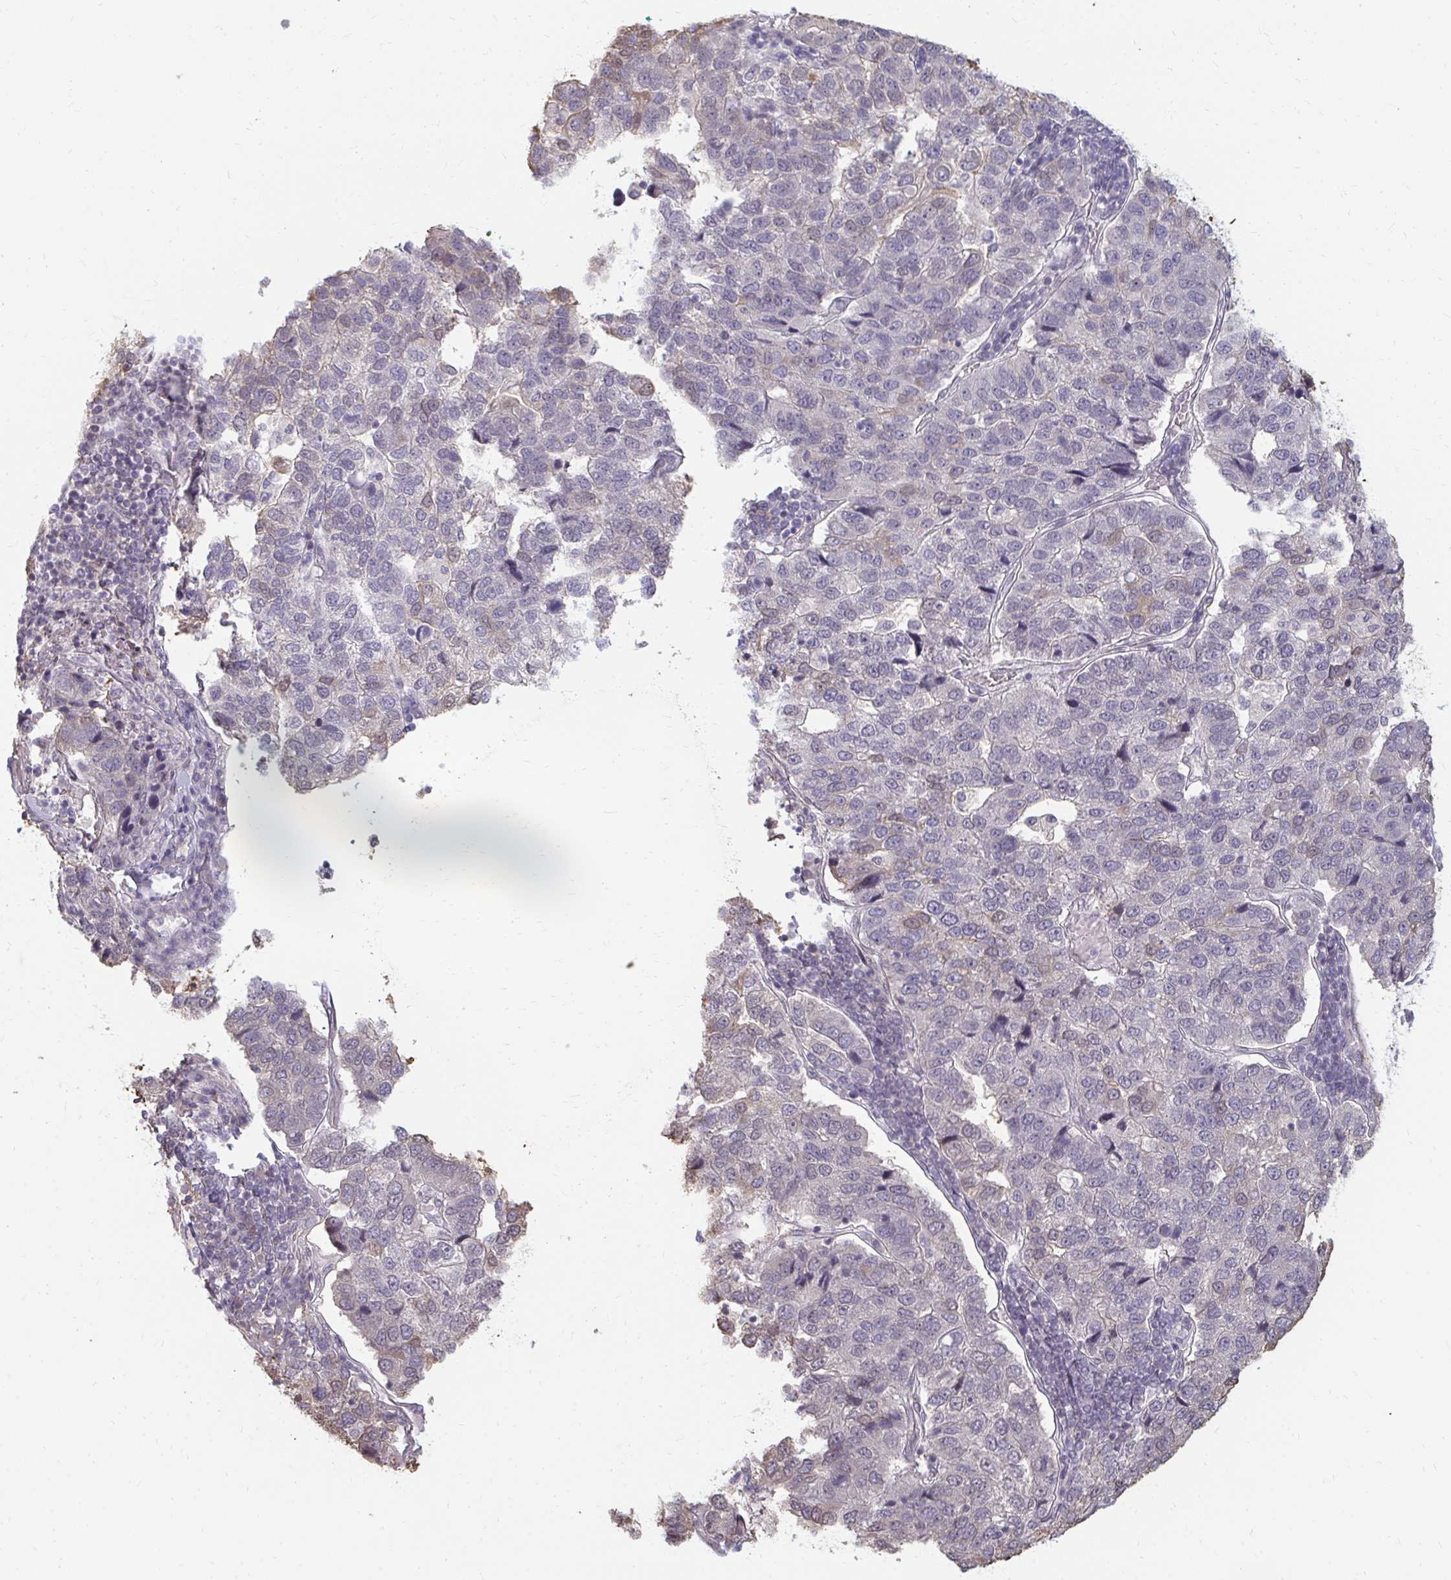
{"staining": {"intensity": "negative", "quantity": "none", "location": "none"}, "tissue": "pancreatic cancer", "cell_type": "Tumor cells", "image_type": "cancer", "snomed": [{"axis": "morphology", "description": "Adenocarcinoma, NOS"}, {"axis": "topography", "description": "Pancreas"}], "caption": "Protein analysis of adenocarcinoma (pancreatic) displays no significant expression in tumor cells.", "gene": "GPC5", "patient": {"sex": "female", "age": 61}}